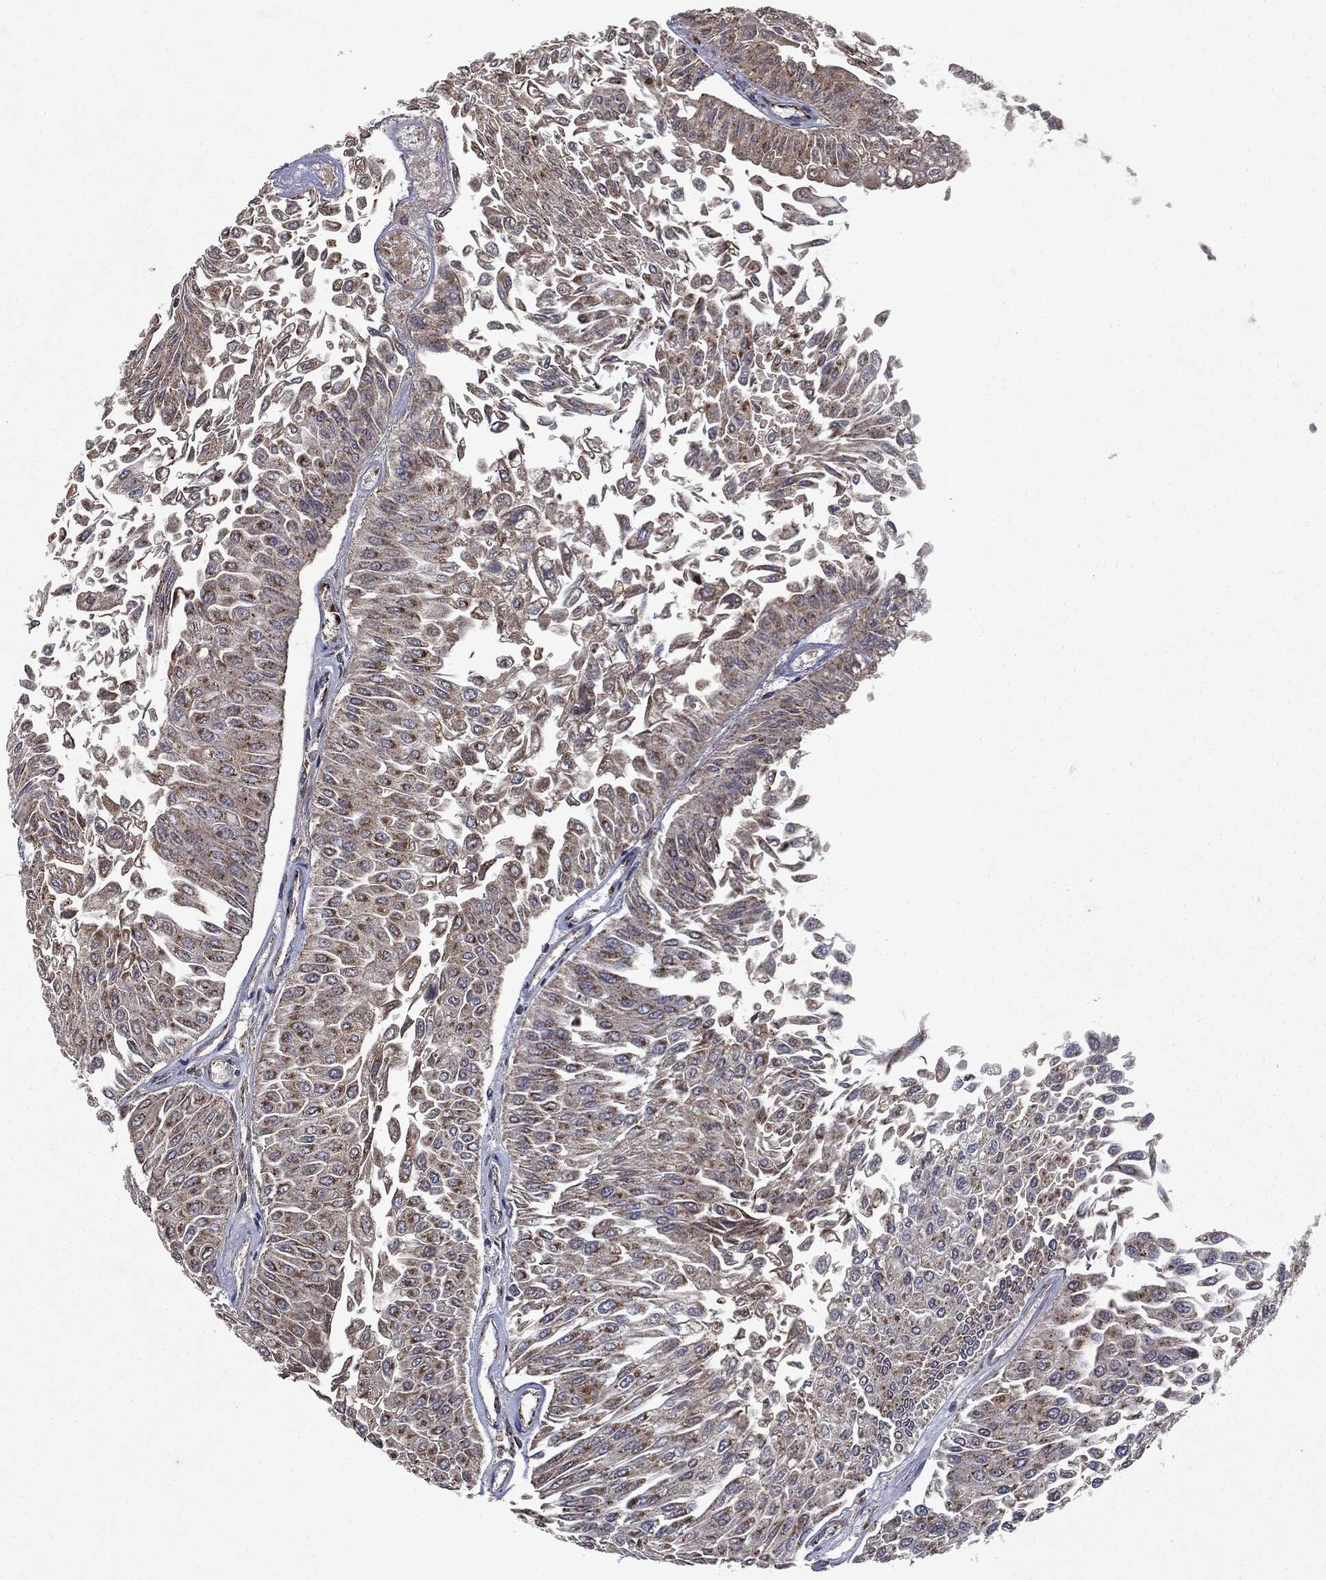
{"staining": {"intensity": "moderate", "quantity": ">75%", "location": "cytoplasmic/membranous"}, "tissue": "urothelial cancer", "cell_type": "Tumor cells", "image_type": "cancer", "snomed": [{"axis": "morphology", "description": "Urothelial carcinoma, Low grade"}, {"axis": "topography", "description": "Urinary bladder"}], "caption": "Urothelial cancer stained for a protein (brown) displays moderate cytoplasmic/membranous positive positivity in about >75% of tumor cells.", "gene": "PLPPR2", "patient": {"sex": "male", "age": 67}}